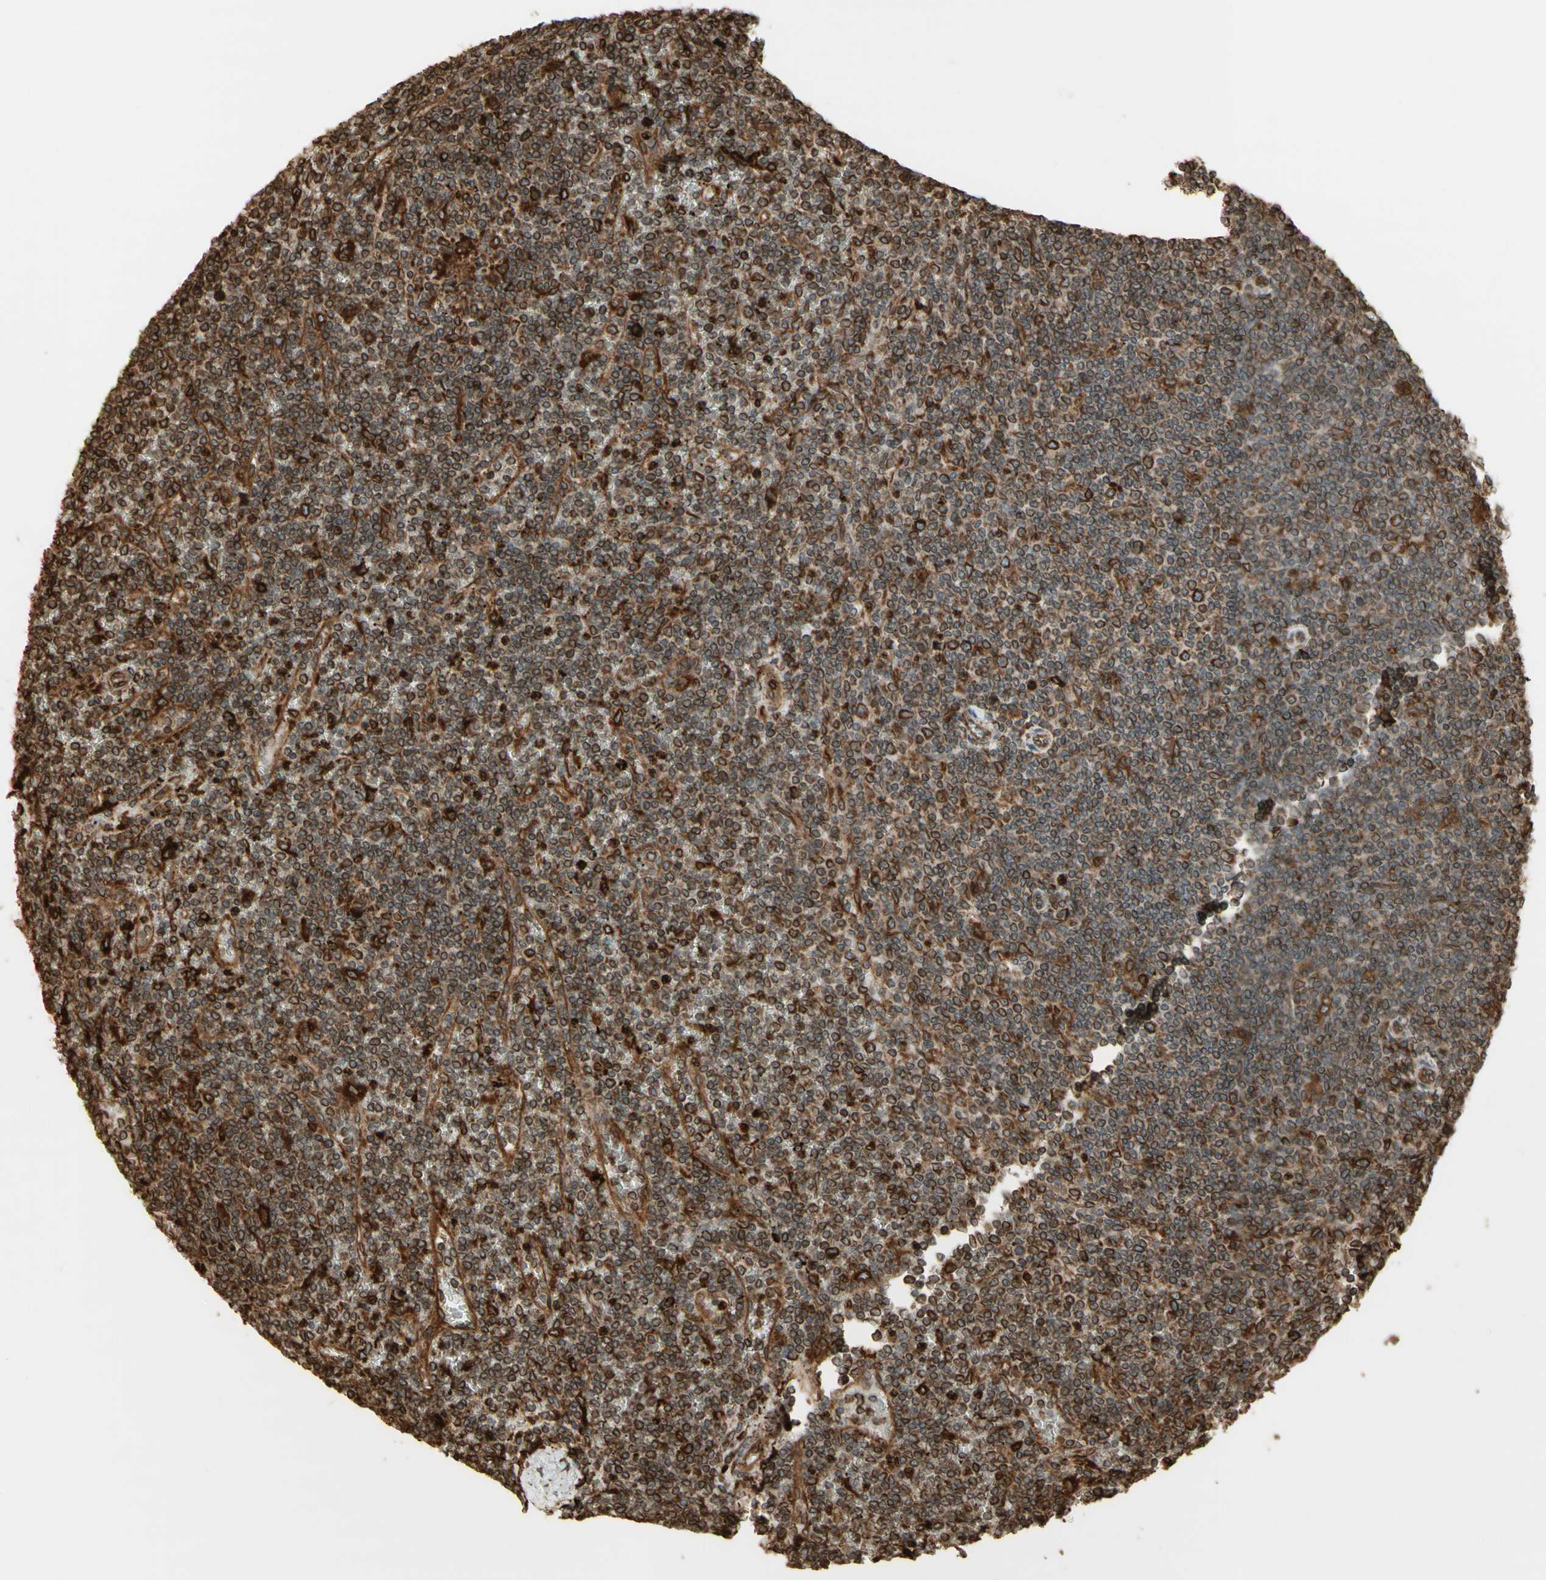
{"staining": {"intensity": "moderate", "quantity": "25%-75%", "location": "cytoplasmic/membranous"}, "tissue": "lymphoma", "cell_type": "Tumor cells", "image_type": "cancer", "snomed": [{"axis": "morphology", "description": "Malignant lymphoma, non-Hodgkin's type, Low grade"}, {"axis": "topography", "description": "Spleen"}], "caption": "Lymphoma tissue displays moderate cytoplasmic/membranous staining in about 25%-75% of tumor cells, visualized by immunohistochemistry.", "gene": "CANX", "patient": {"sex": "female", "age": 19}}